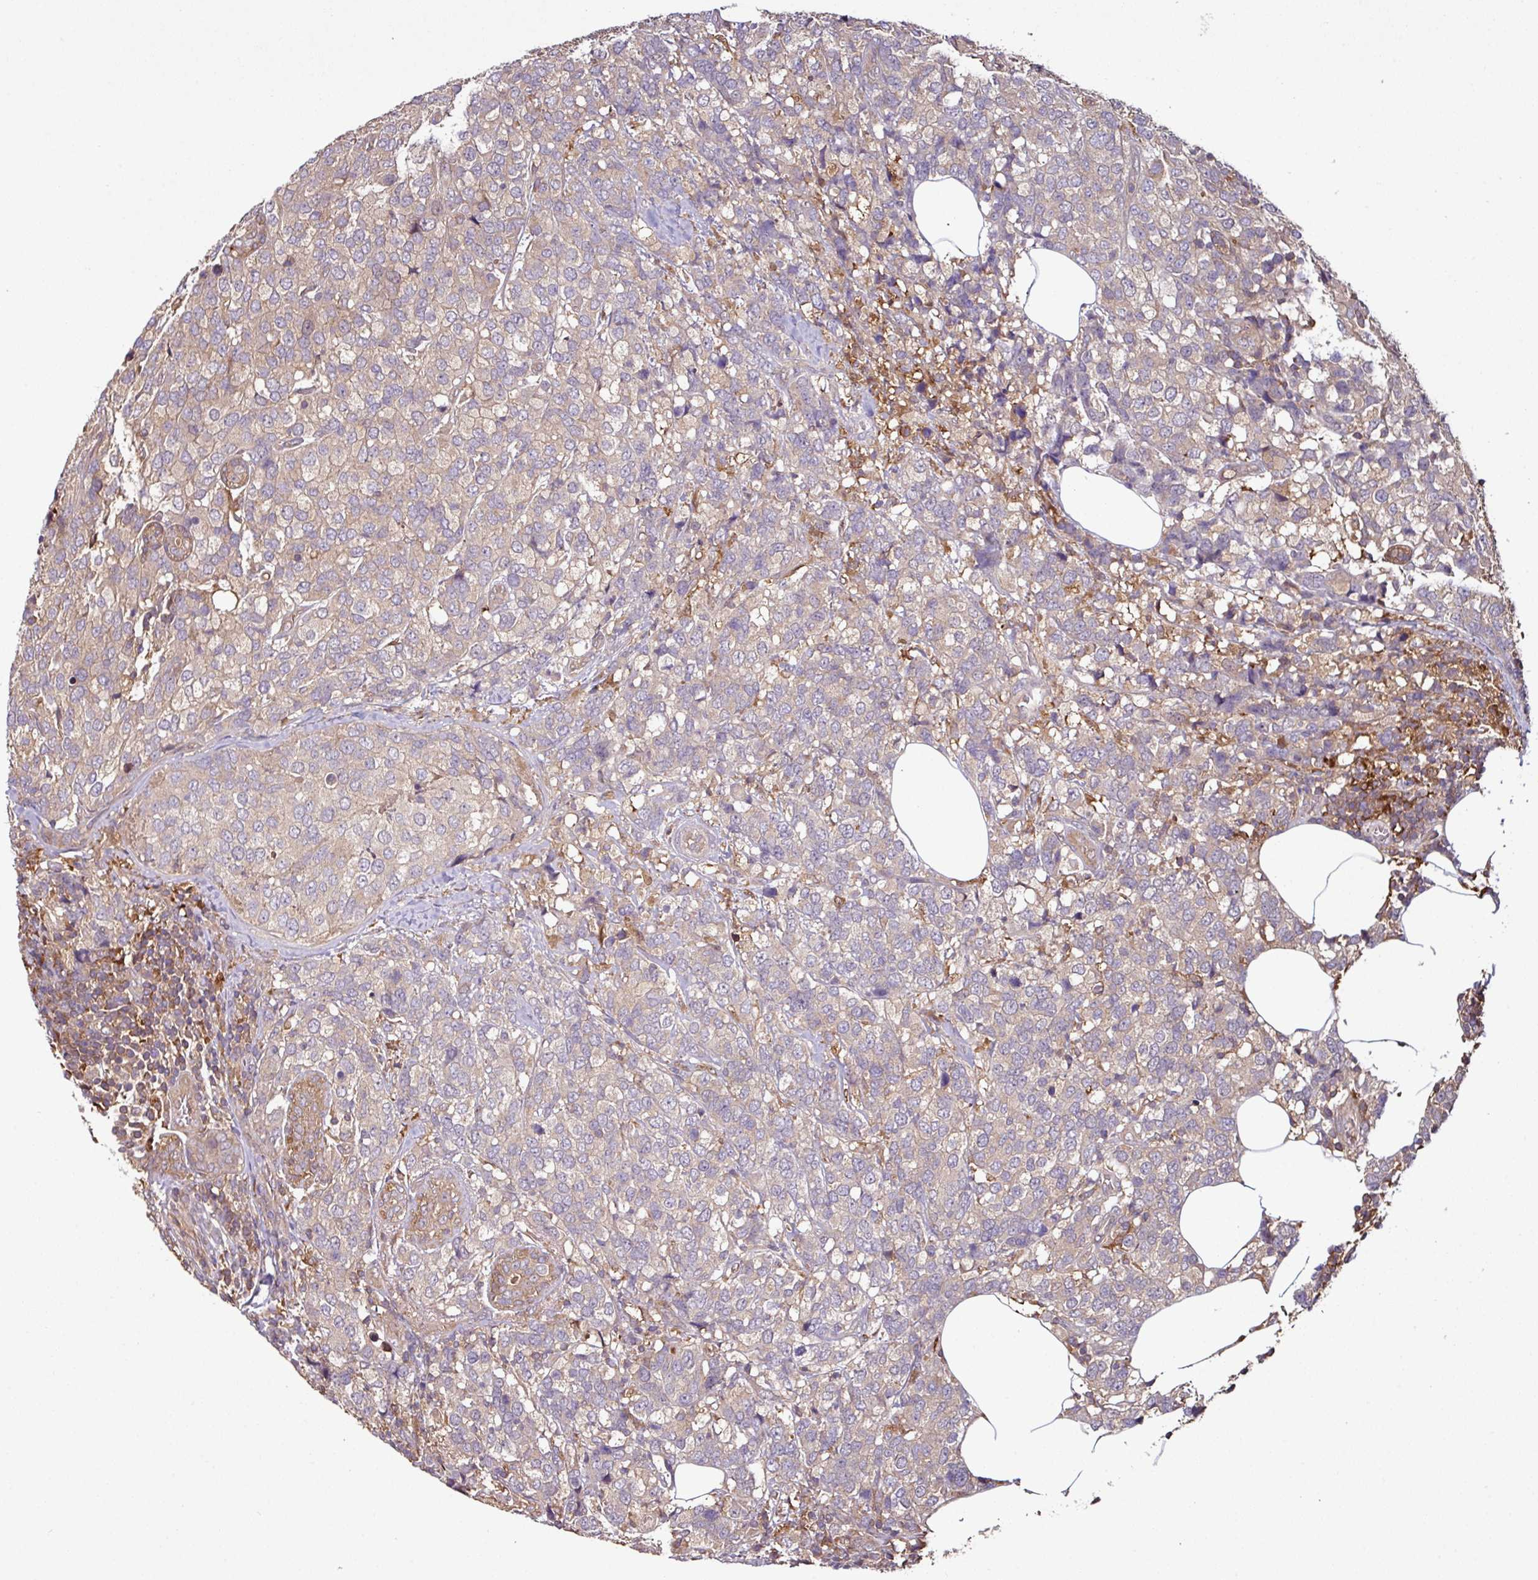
{"staining": {"intensity": "weak", "quantity": "<25%", "location": "cytoplasmic/membranous"}, "tissue": "breast cancer", "cell_type": "Tumor cells", "image_type": "cancer", "snomed": [{"axis": "morphology", "description": "Lobular carcinoma"}, {"axis": "topography", "description": "Breast"}], "caption": "High magnification brightfield microscopy of breast cancer stained with DAB (brown) and counterstained with hematoxylin (blue): tumor cells show no significant positivity.", "gene": "GNPDA1", "patient": {"sex": "female", "age": 59}}